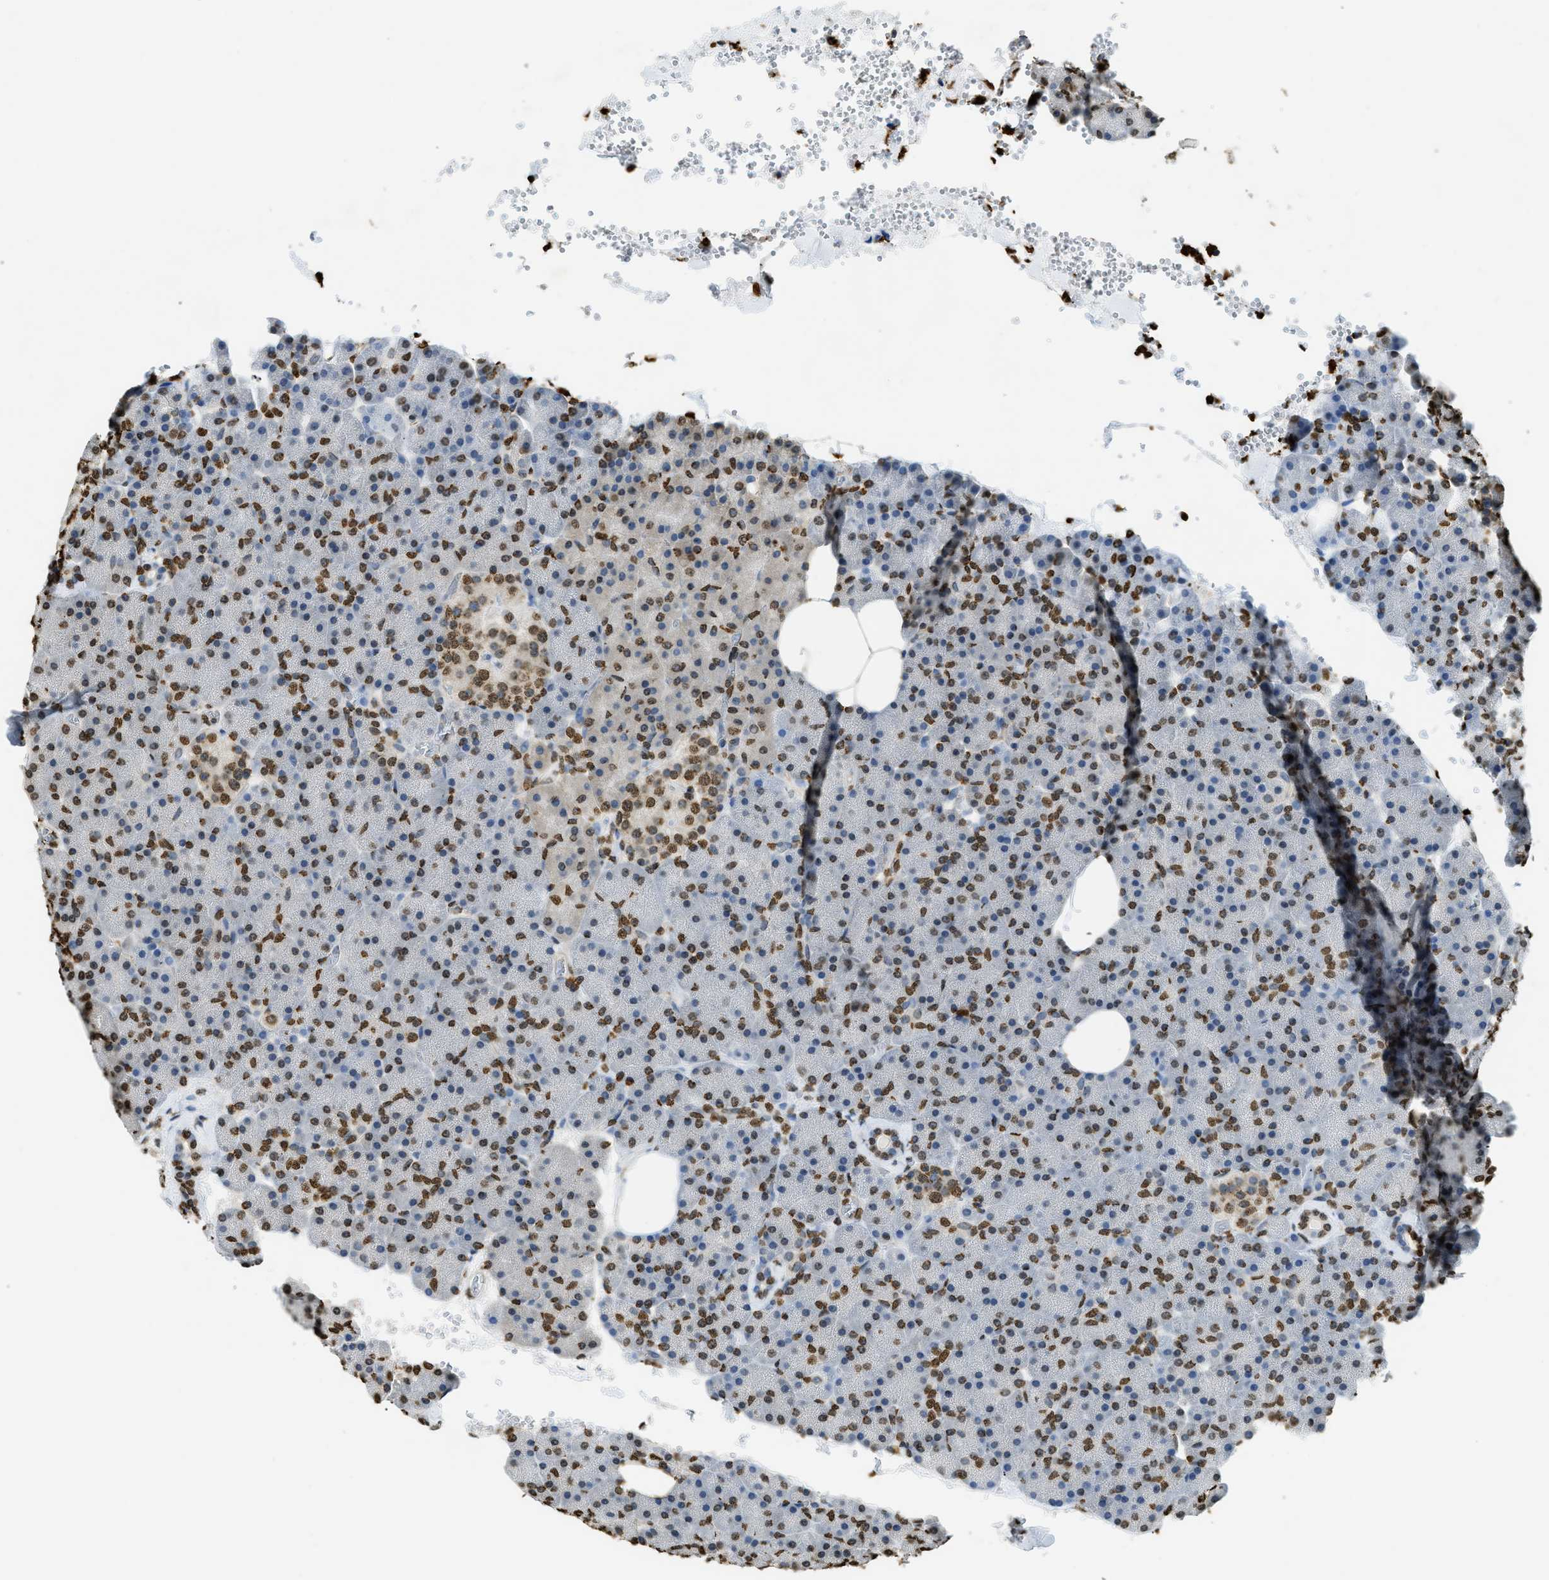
{"staining": {"intensity": "strong", "quantity": "25%-75%", "location": "nuclear"}, "tissue": "pancreas", "cell_type": "Exocrine glandular cells", "image_type": "normal", "snomed": [{"axis": "morphology", "description": "Normal tissue, NOS"}, {"axis": "topography", "description": "Pancreas"}], "caption": "Immunohistochemical staining of unremarkable human pancreas displays high levels of strong nuclear expression in about 25%-75% of exocrine glandular cells. Nuclei are stained in blue.", "gene": "NR5A2", "patient": {"sex": "female", "age": 35}}